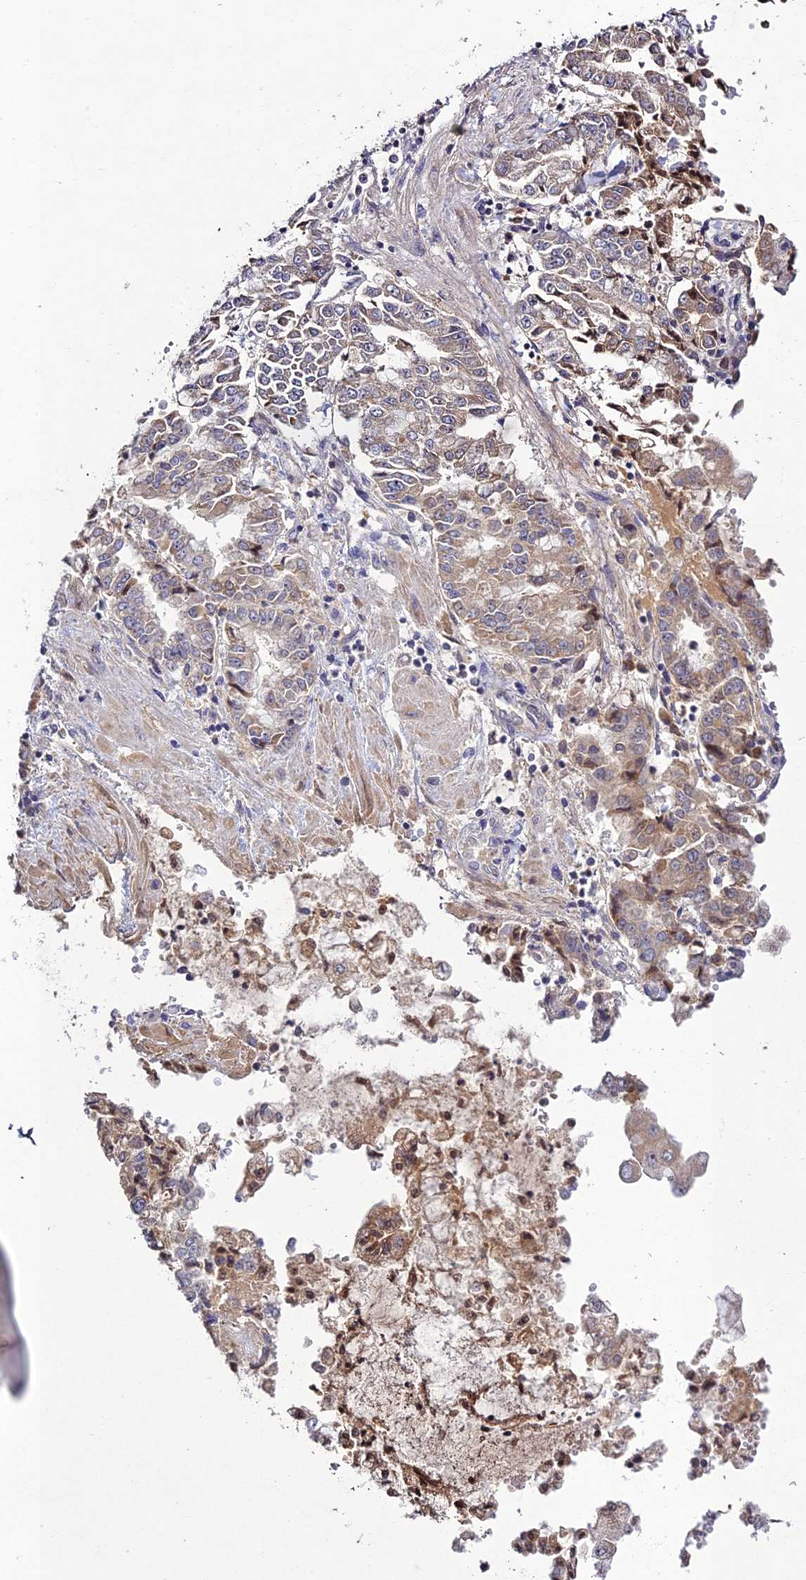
{"staining": {"intensity": "weak", "quantity": "<25%", "location": "cytoplasmic/membranous"}, "tissue": "stomach cancer", "cell_type": "Tumor cells", "image_type": "cancer", "snomed": [{"axis": "morphology", "description": "Adenocarcinoma, NOS"}, {"axis": "topography", "description": "Stomach"}], "caption": "A micrograph of human stomach cancer is negative for staining in tumor cells.", "gene": "CHST5", "patient": {"sex": "male", "age": 76}}